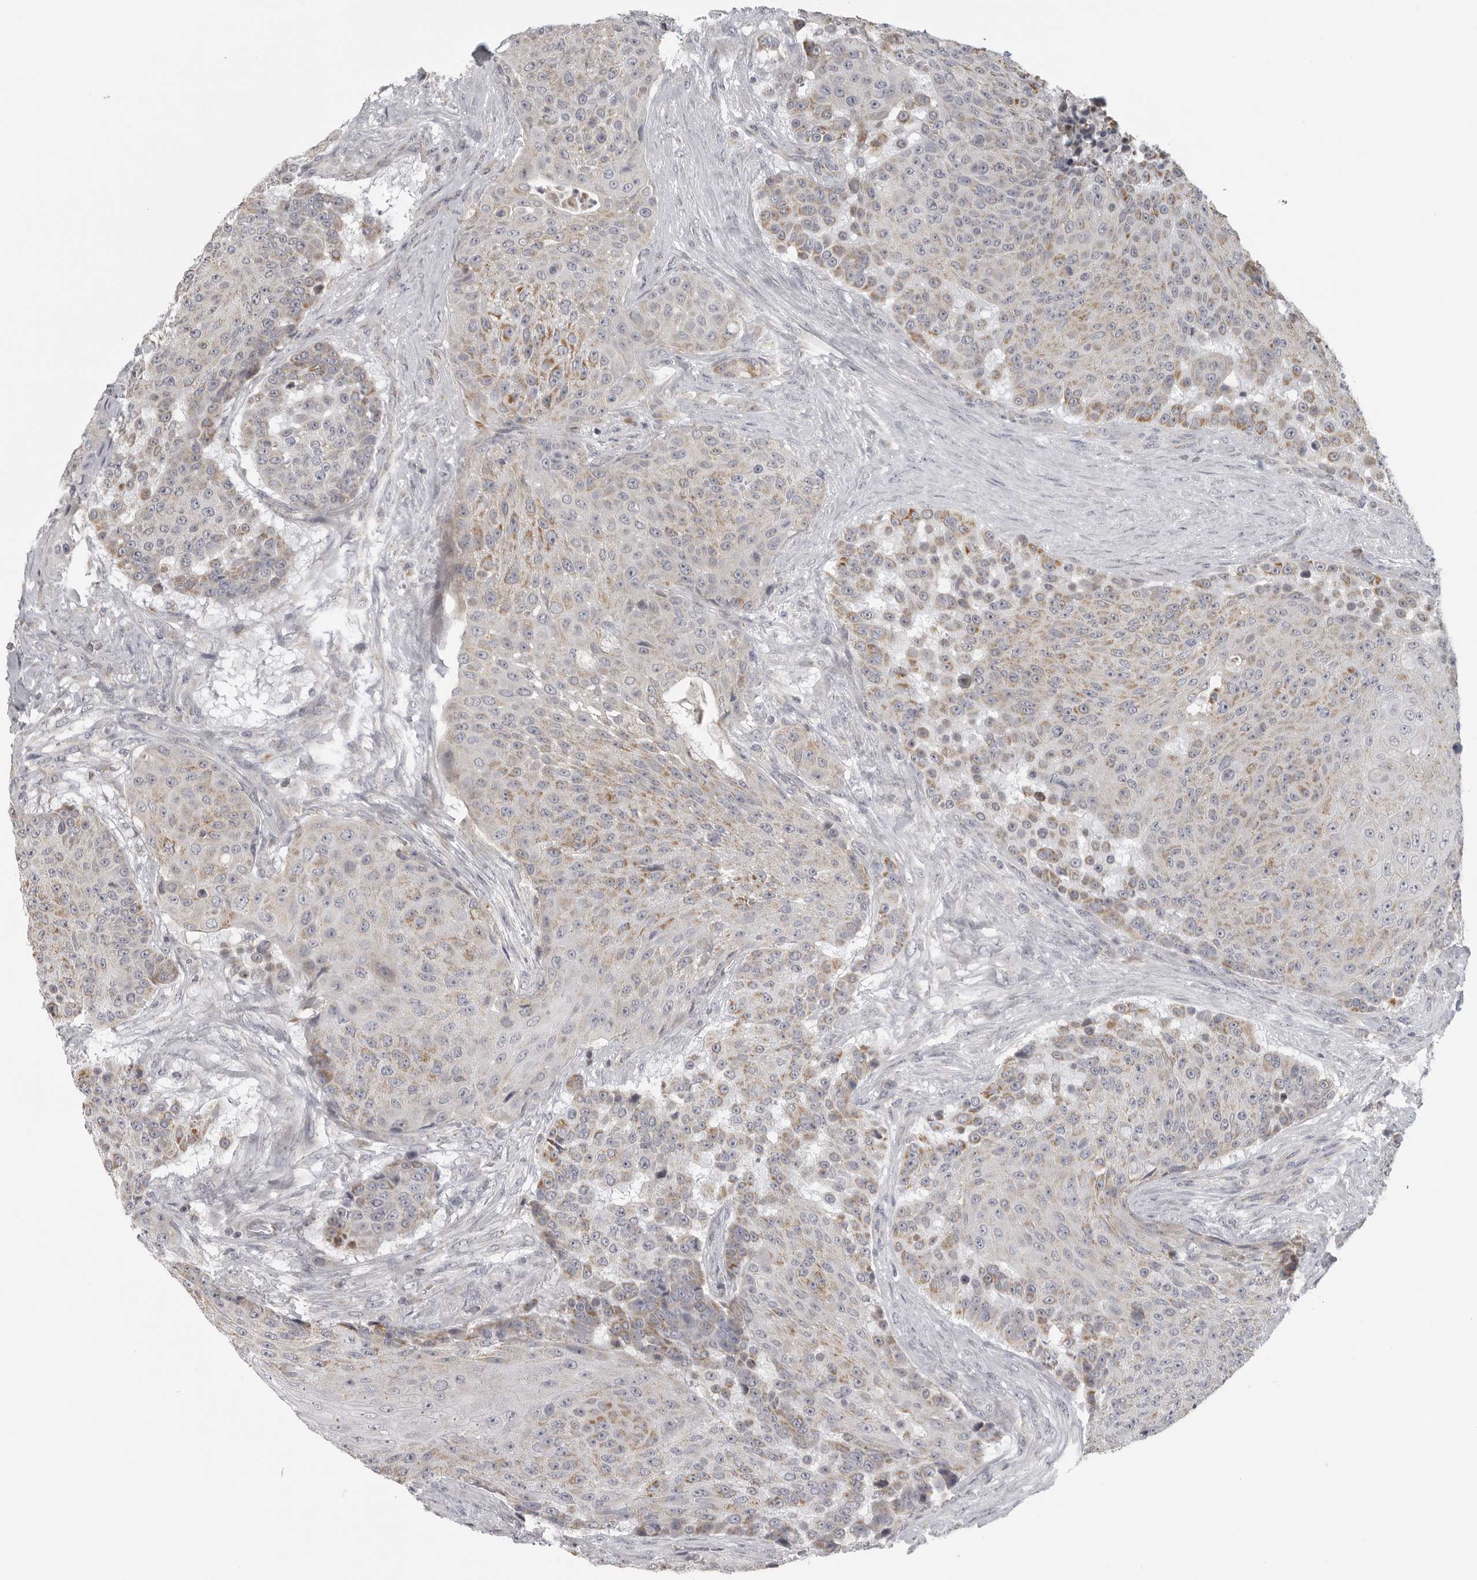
{"staining": {"intensity": "weak", "quantity": "25%-75%", "location": "cytoplasmic/membranous"}, "tissue": "urothelial cancer", "cell_type": "Tumor cells", "image_type": "cancer", "snomed": [{"axis": "morphology", "description": "Urothelial carcinoma, High grade"}, {"axis": "topography", "description": "Urinary bladder"}], "caption": "A high-resolution micrograph shows immunohistochemistry (IHC) staining of high-grade urothelial carcinoma, which exhibits weak cytoplasmic/membranous expression in approximately 25%-75% of tumor cells.", "gene": "RXFP3", "patient": {"sex": "female", "age": 63}}